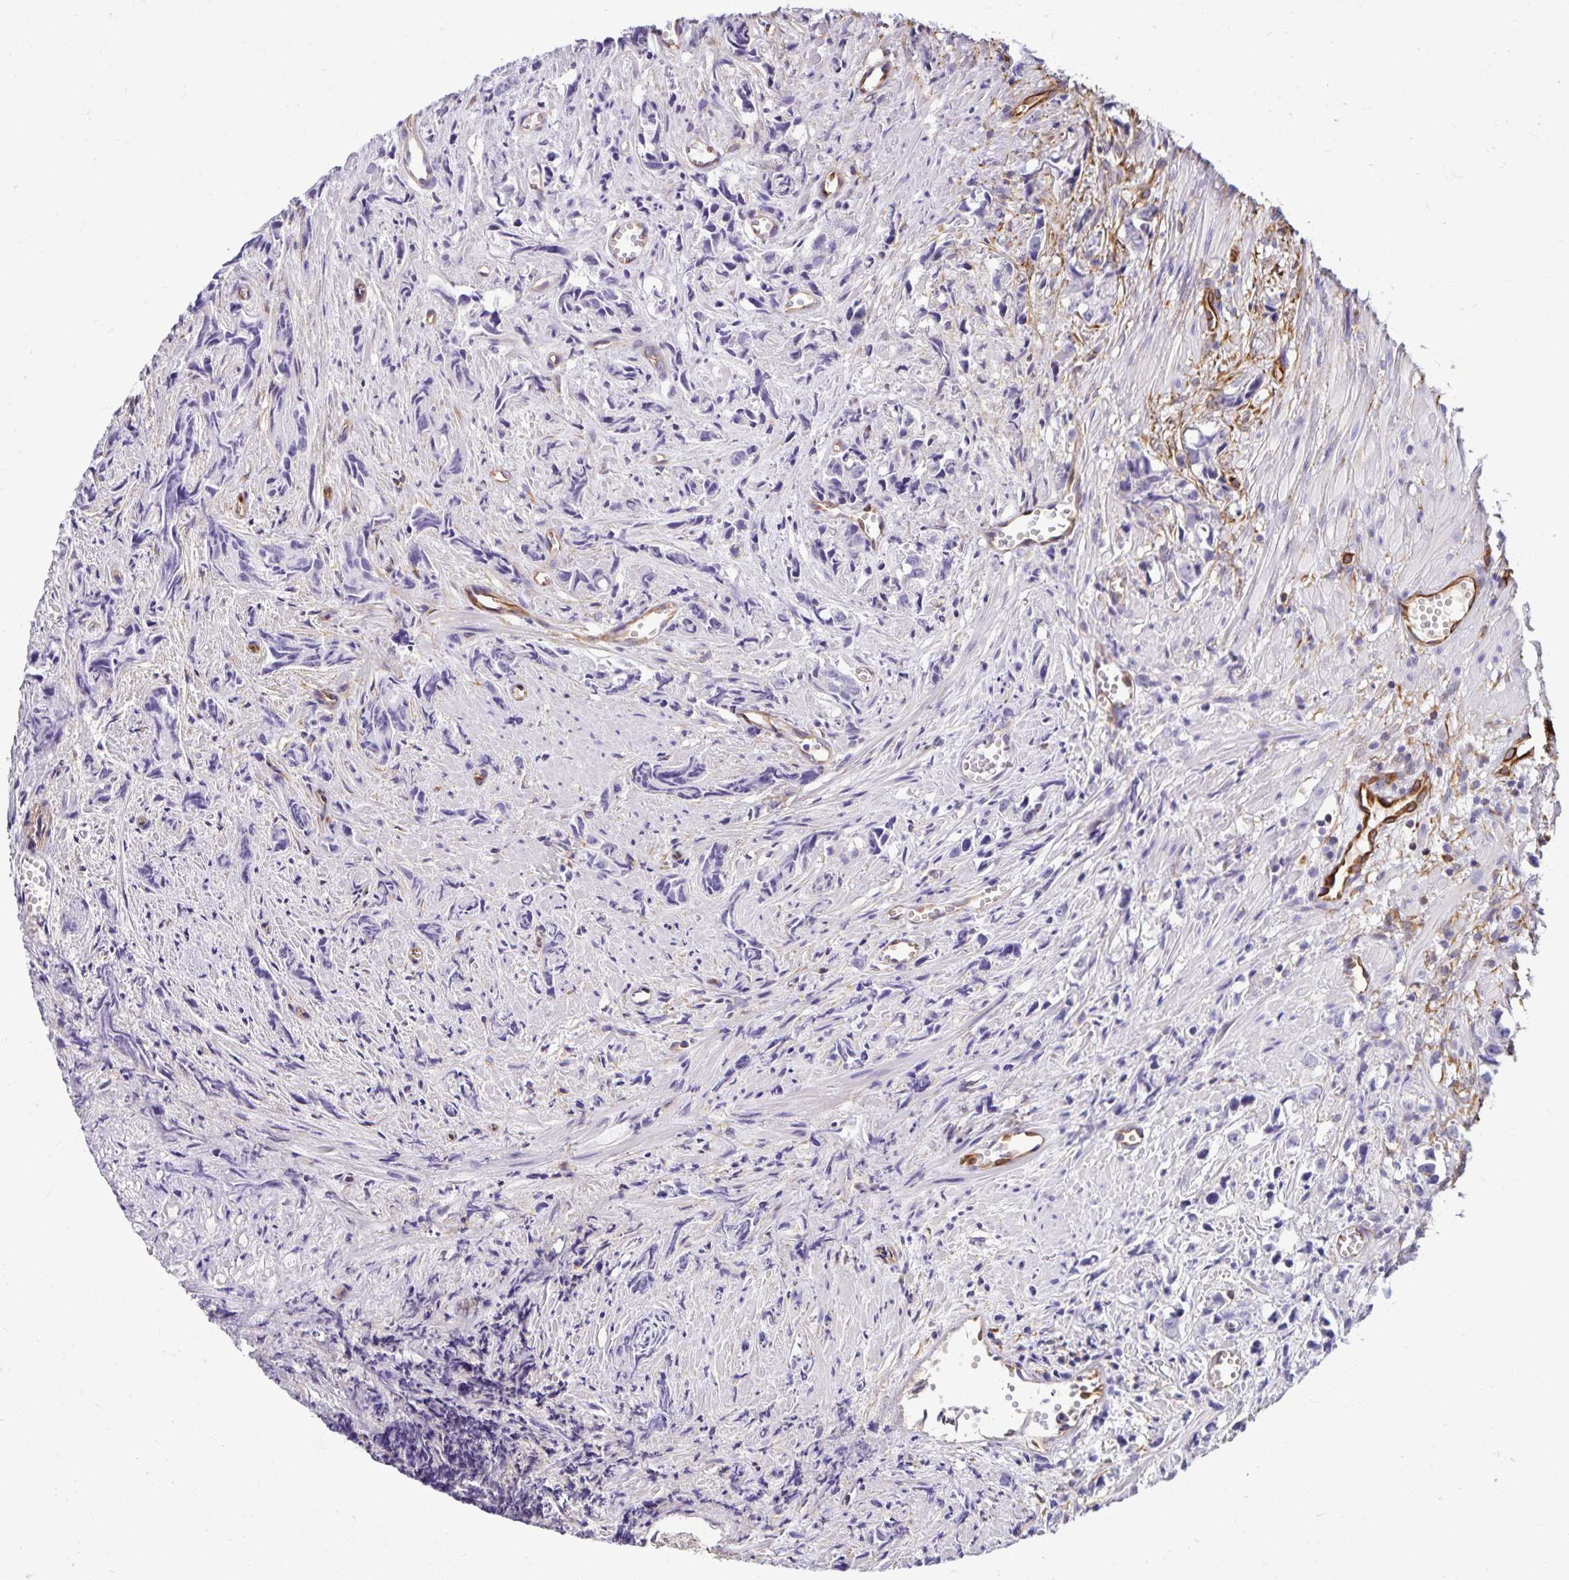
{"staining": {"intensity": "negative", "quantity": "none", "location": "none"}, "tissue": "prostate cancer", "cell_type": "Tumor cells", "image_type": "cancer", "snomed": [{"axis": "morphology", "description": "Adenocarcinoma, High grade"}, {"axis": "topography", "description": "Prostate"}], "caption": "DAB immunohistochemical staining of human prostate cancer reveals no significant staining in tumor cells. The staining was performed using DAB to visualize the protein expression in brown, while the nuclei were stained in blue with hematoxylin (Magnification: 20x).", "gene": "TRPV6", "patient": {"sex": "male", "age": 58}}